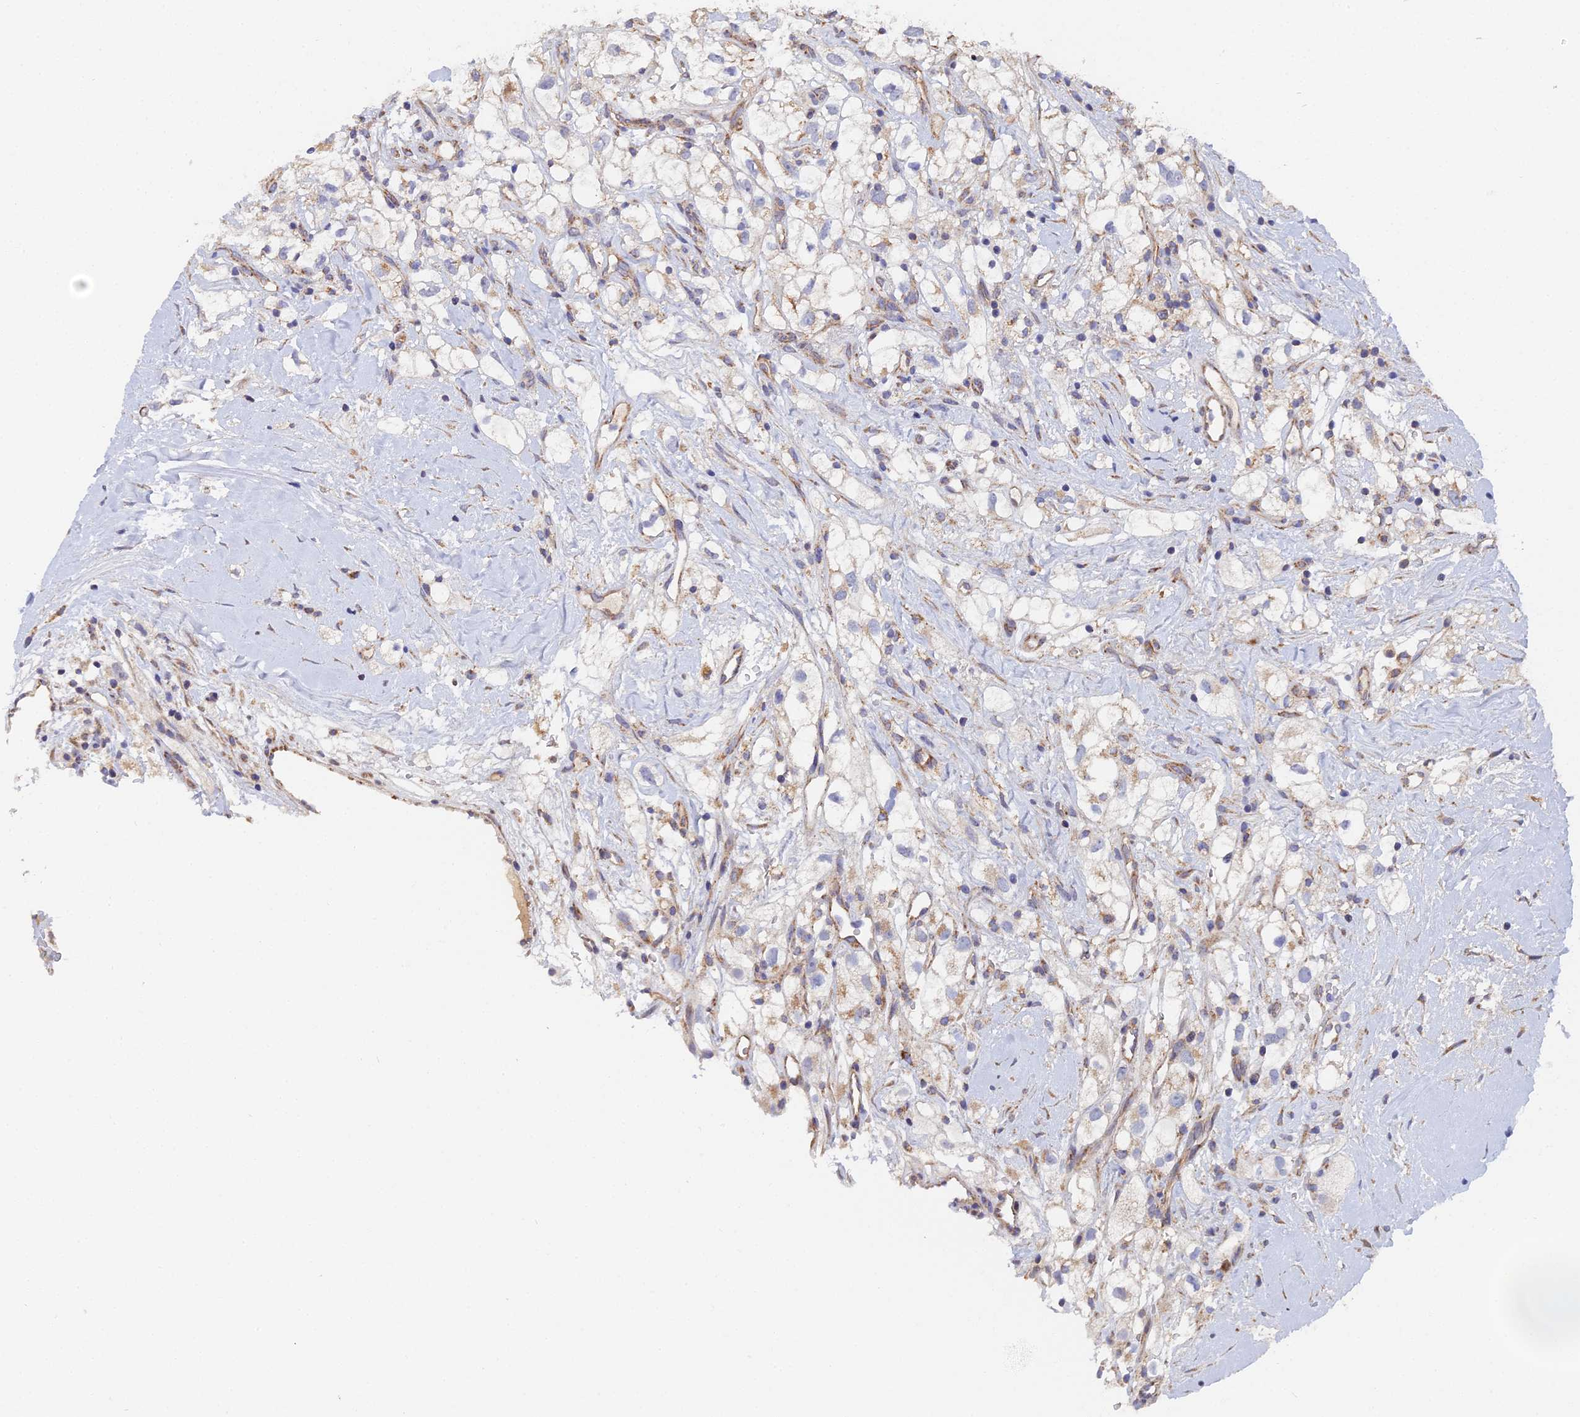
{"staining": {"intensity": "moderate", "quantity": "<25%", "location": "cytoplasmic/membranous"}, "tissue": "renal cancer", "cell_type": "Tumor cells", "image_type": "cancer", "snomed": [{"axis": "morphology", "description": "Adenocarcinoma, NOS"}, {"axis": "topography", "description": "Kidney"}], "caption": "Renal adenocarcinoma stained for a protein (brown) exhibits moderate cytoplasmic/membranous positive expression in approximately <25% of tumor cells.", "gene": "ECSIT", "patient": {"sex": "male", "age": 59}}